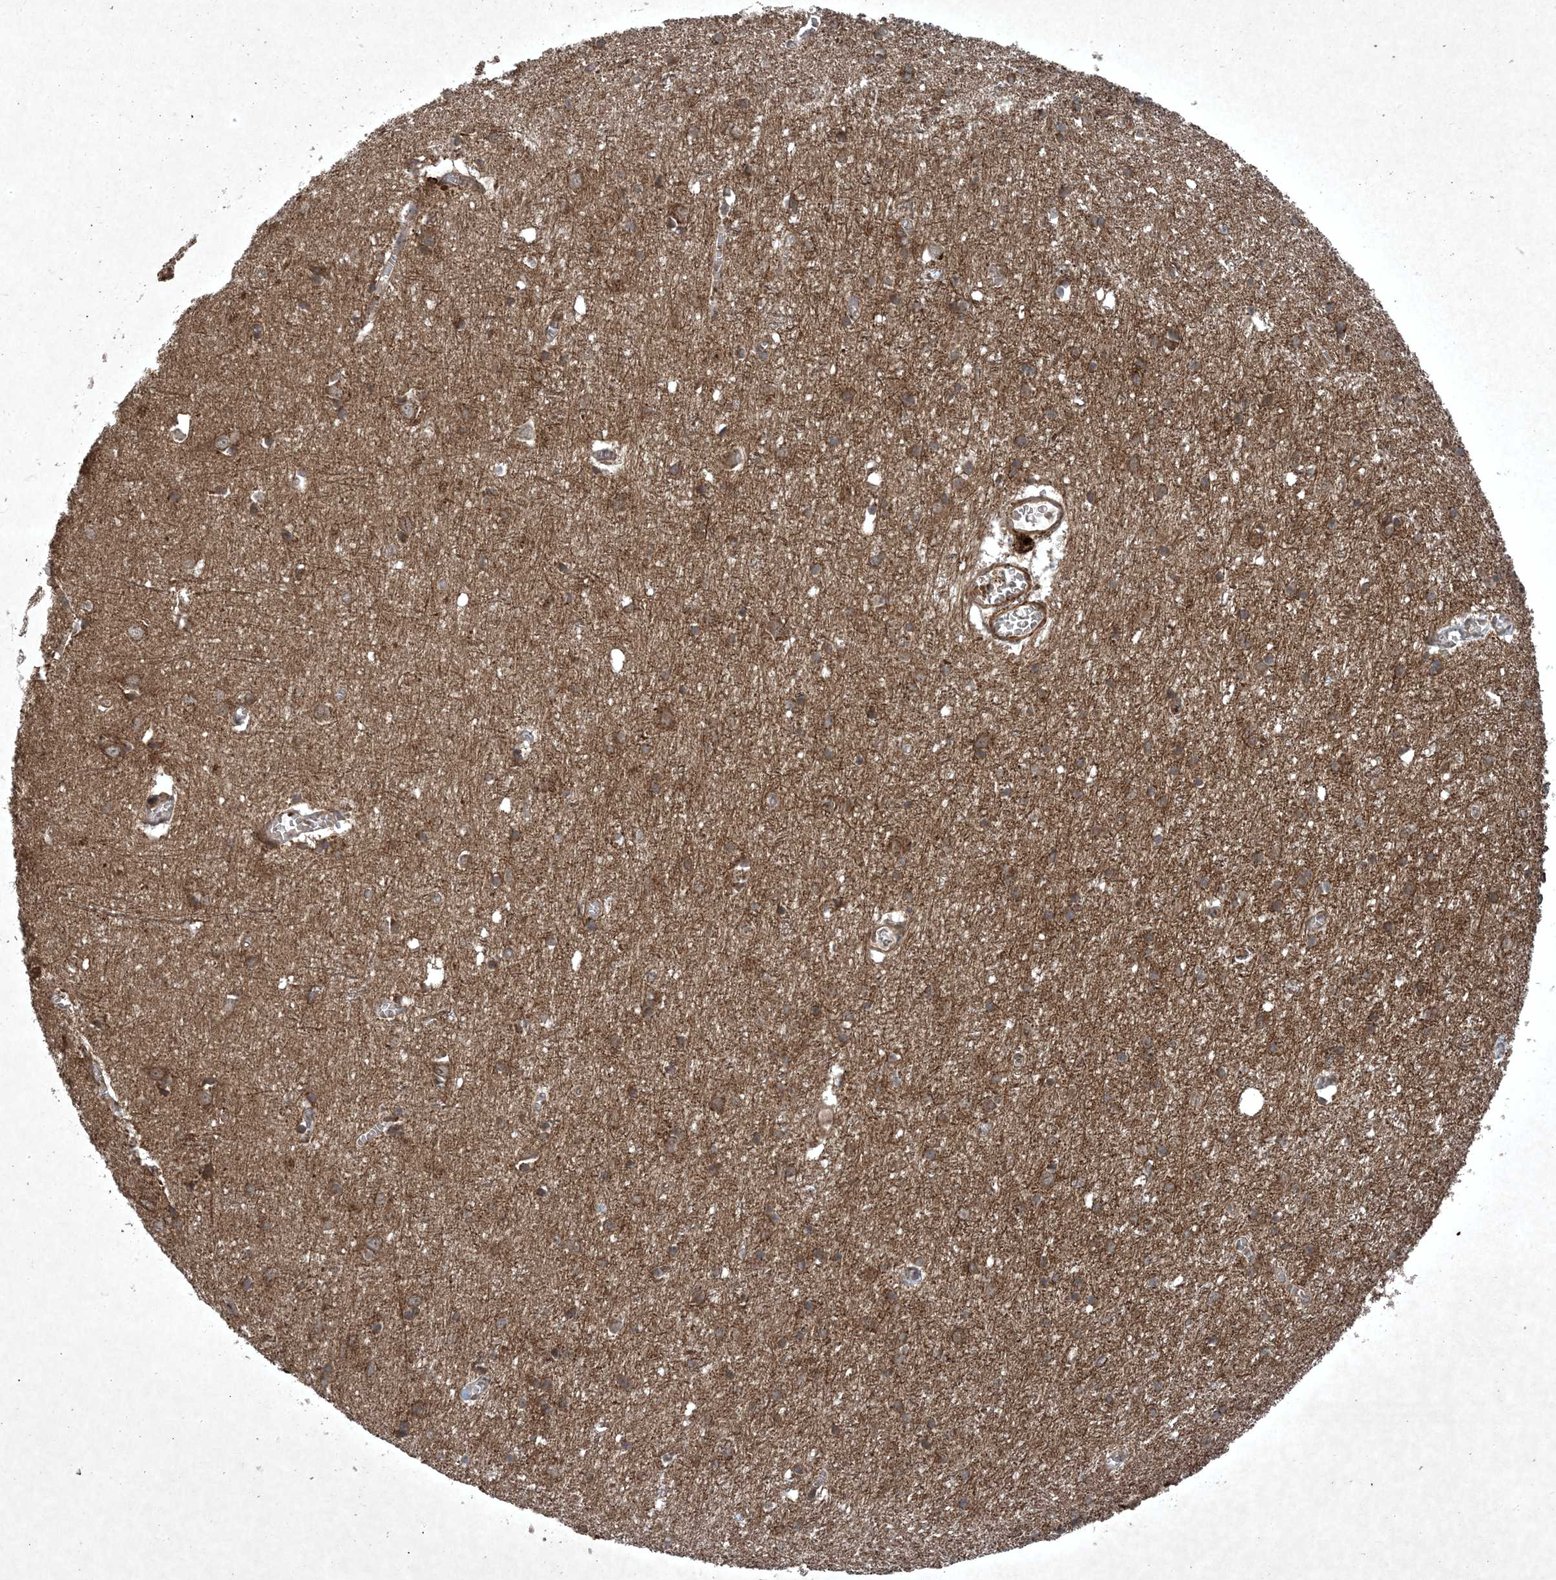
{"staining": {"intensity": "weak", "quantity": ">75%", "location": "cytoplasmic/membranous"}, "tissue": "cerebral cortex", "cell_type": "Endothelial cells", "image_type": "normal", "snomed": [{"axis": "morphology", "description": "Normal tissue, NOS"}, {"axis": "topography", "description": "Cerebral cortex"}], "caption": "Approximately >75% of endothelial cells in normal cerebral cortex demonstrate weak cytoplasmic/membranous protein positivity as visualized by brown immunohistochemical staining.", "gene": "GNG5", "patient": {"sex": "female", "age": 64}}